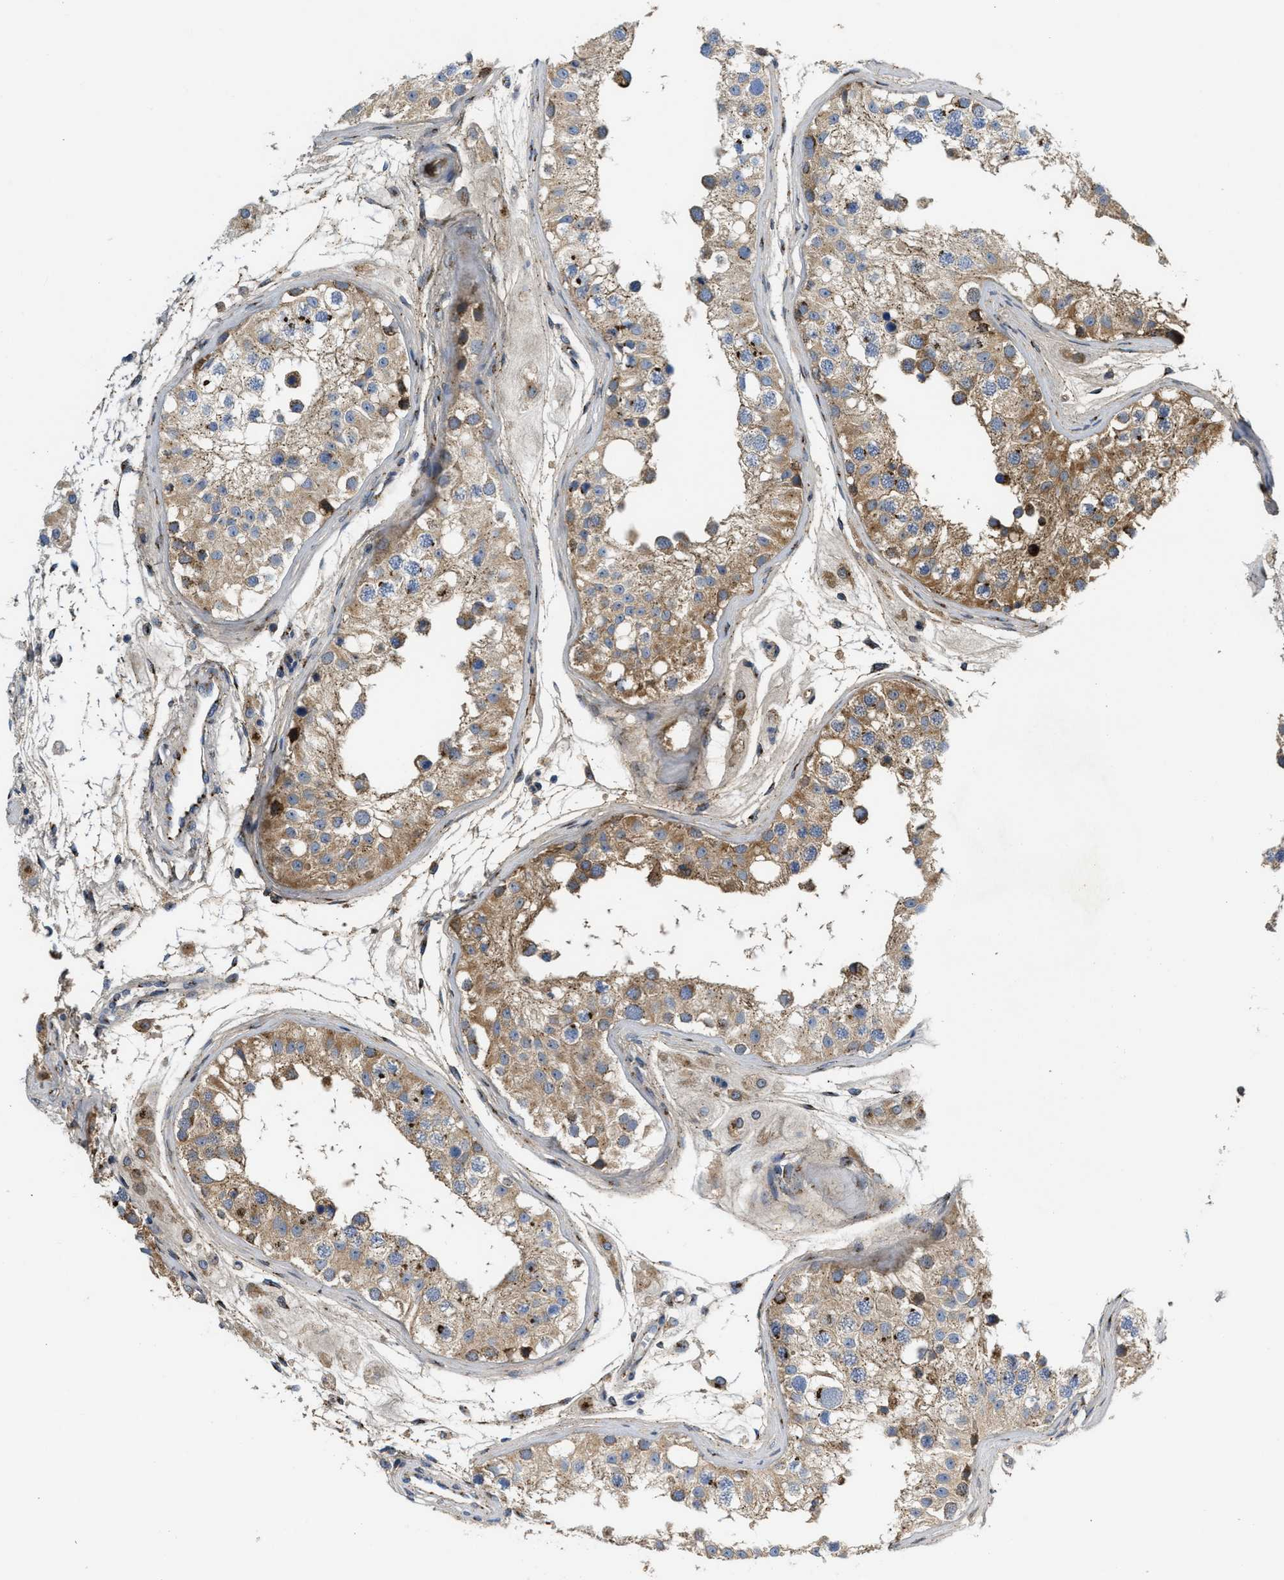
{"staining": {"intensity": "moderate", "quantity": ">75%", "location": "cytoplasmic/membranous"}, "tissue": "testis", "cell_type": "Cells in seminiferous ducts", "image_type": "normal", "snomed": [{"axis": "morphology", "description": "Normal tissue, NOS"}, {"axis": "morphology", "description": "Adenocarcinoma, metastatic, NOS"}, {"axis": "topography", "description": "Testis"}], "caption": "This is a histology image of IHC staining of benign testis, which shows moderate positivity in the cytoplasmic/membranous of cells in seminiferous ducts.", "gene": "ZNF70", "patient": {"sex": "male", "age": 26}}